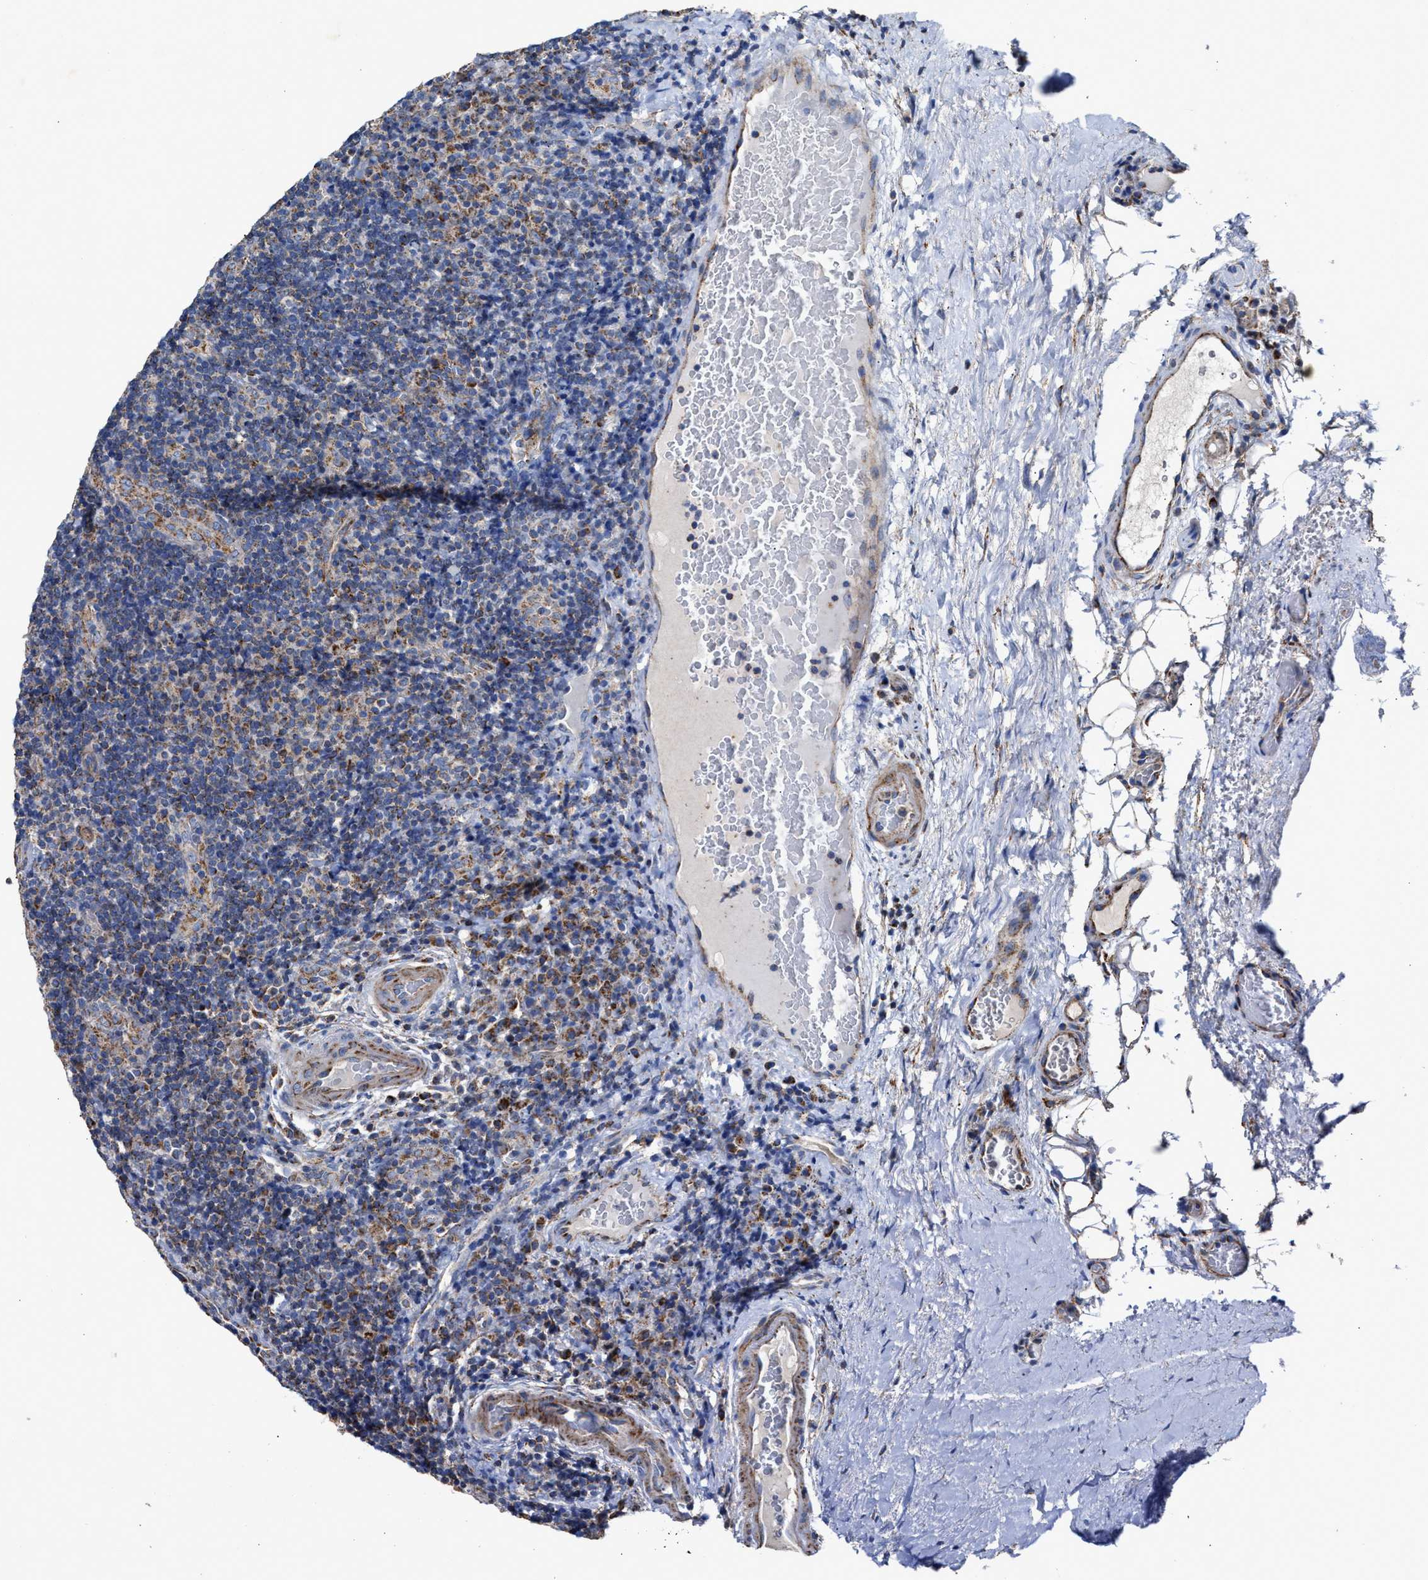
{"staining": {"intensity": "moderate", "quantity": "25%-75%", "location": "cytoplasmic/membranous"}, "tissue": "lymphoma", "cell_type": "Tumor cells", "image_type": "cancer", "snomed": [{"axis": "morphology", "description": "Malignant lymphoma, non-Hodgkin's type, High grade"}, {"axis": "topography", "description": "Tonsil"}], "caption": "IHC (DAB) staining of human high-grade malignant lymphoma, non-Hodgkin's type displays moderate cytoplasmic/membranous protein positivity in about 25%-75% of tumor cells.", "gene": "MECR", "patient": {"sex": "female", "age": 36}}